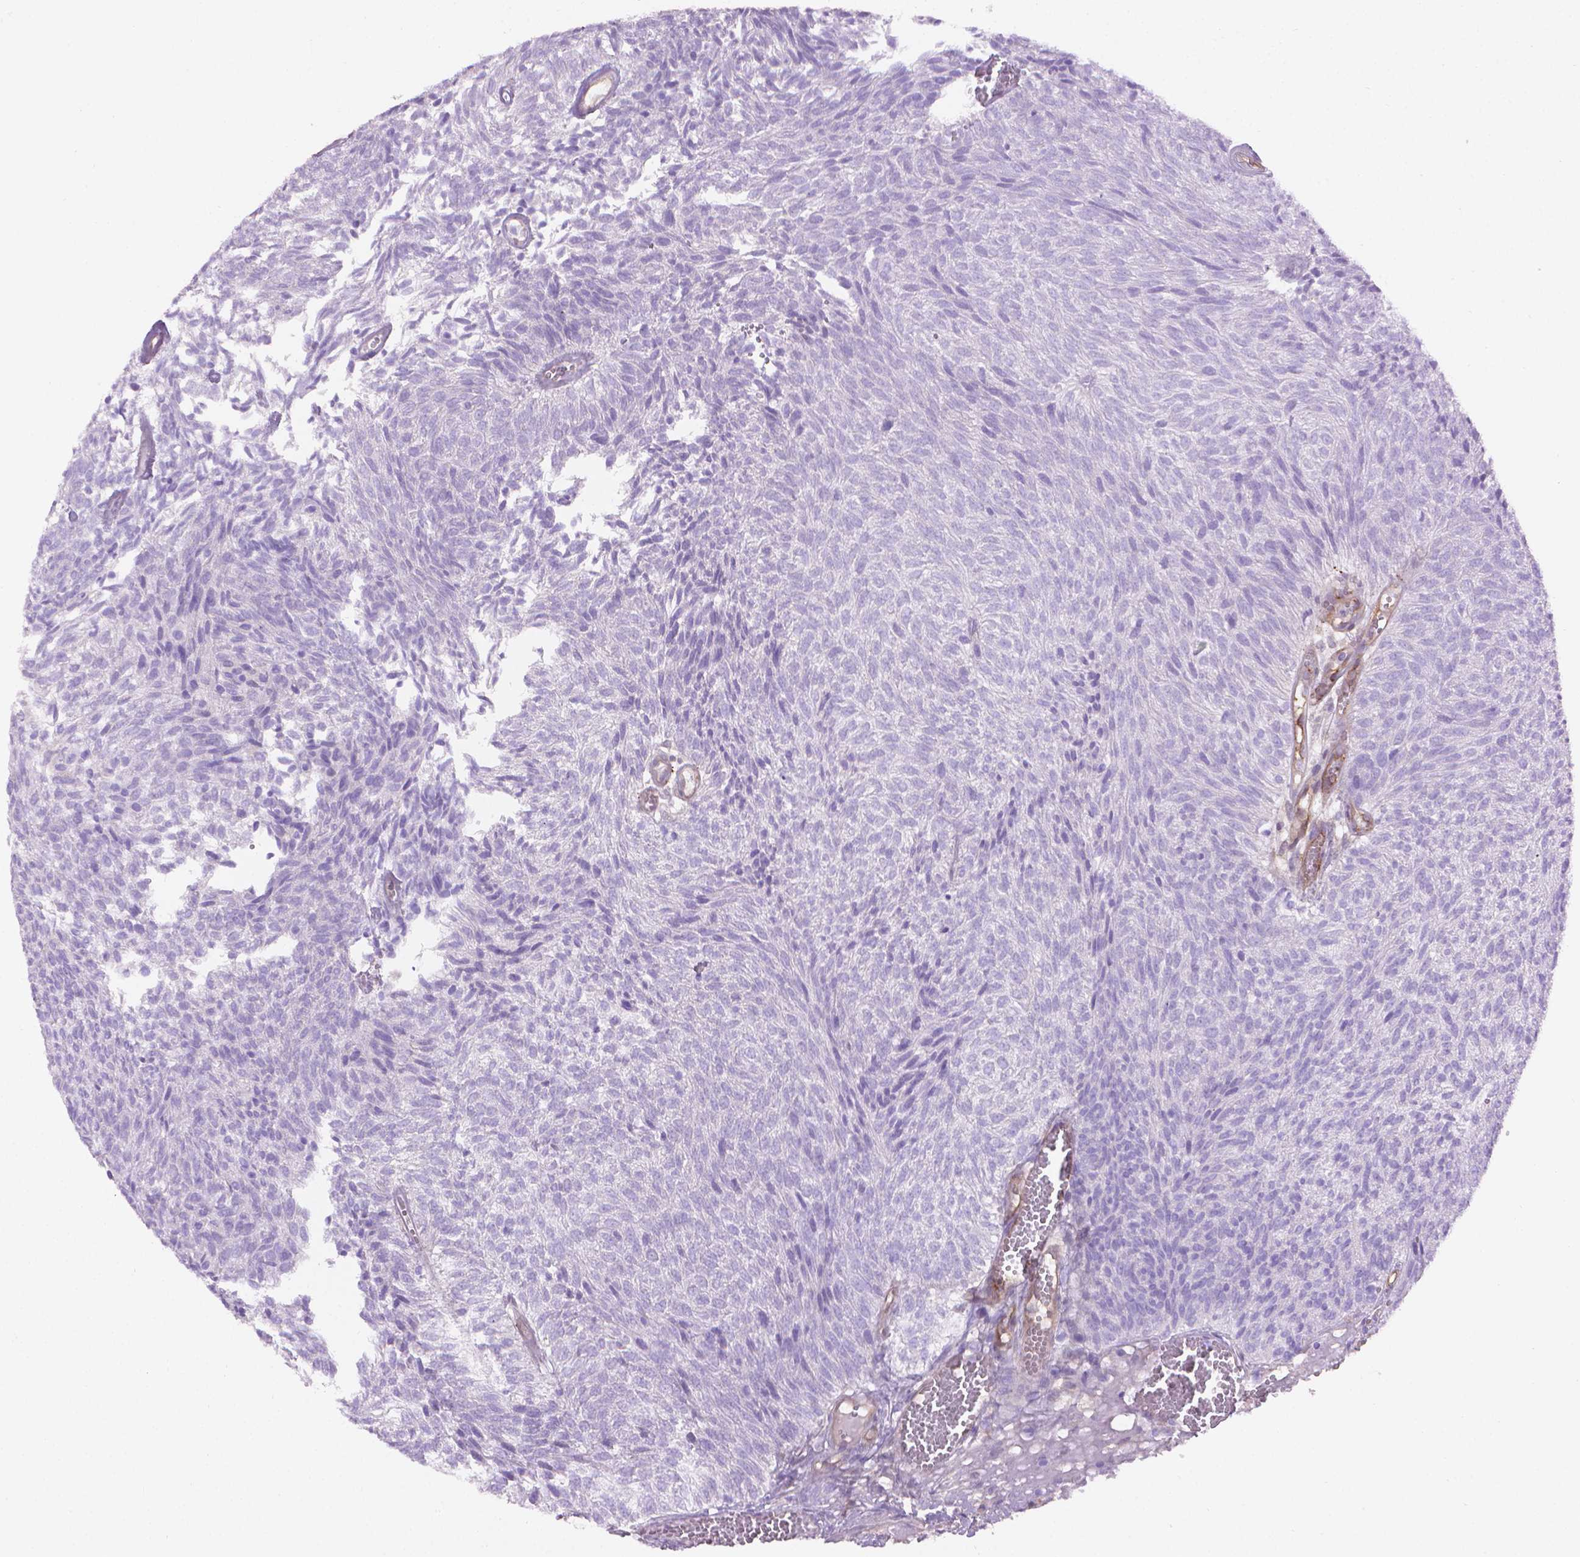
{"staining": {"intensity": "negative", "quantity": "none", "location": "none"}, "tissue": "urothelial cancer", "cell_type": "Tumor cells", "image_type": "cancer", "snomed": [{"axis": "morphology", "description": "Urothelial carcinoma, Low grade"}, {"axis": "topography", "description": "Urinary bladder"}], "caption": "Micrograph shows no significant protein positivity in tumor cells of urothelial cancer.", "gene": "CLIC4", "patient": {"sex": "male", "age": 77}}